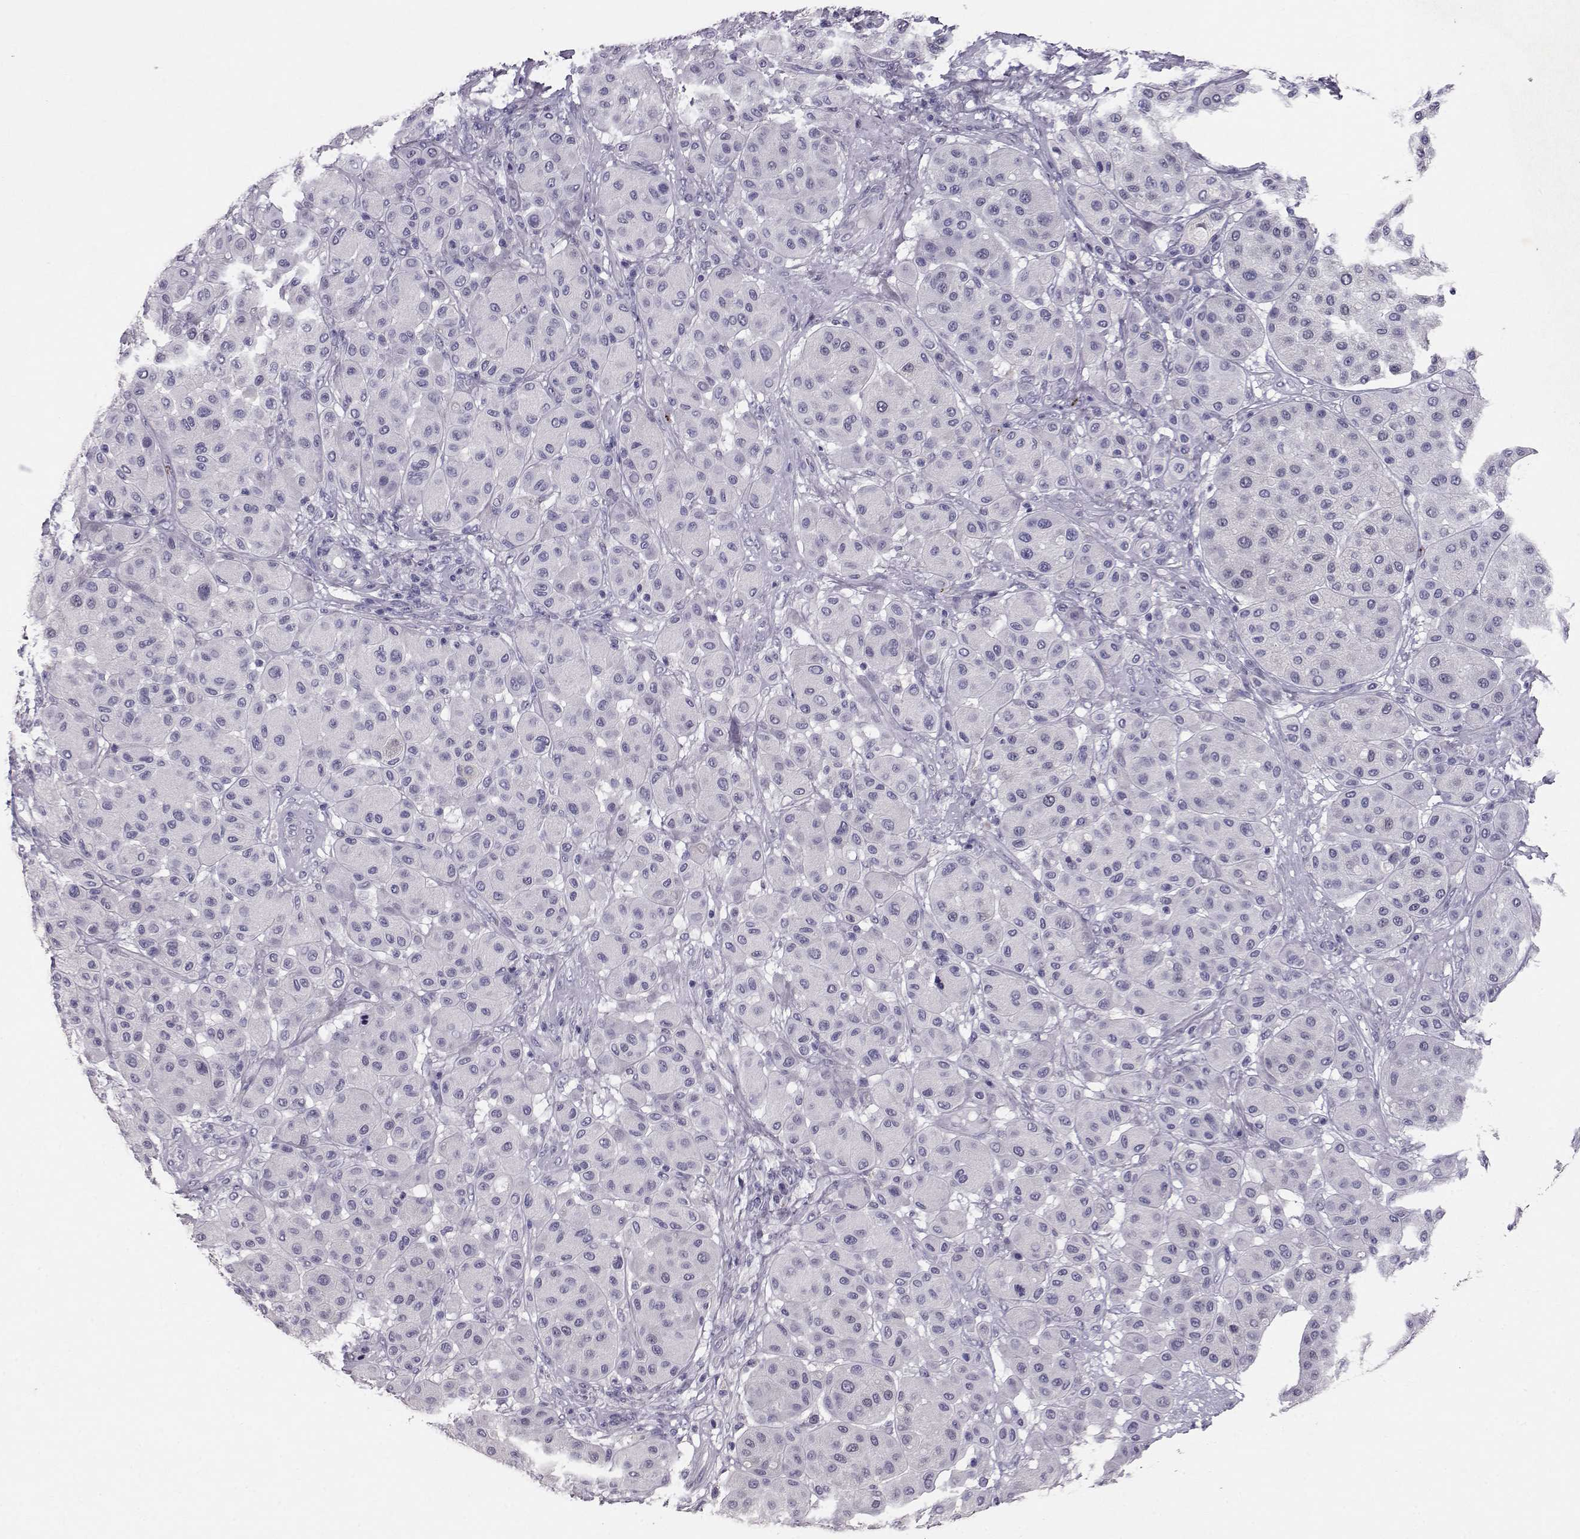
{"staining": {"intensity": "negative", "quantity": "none", "location": "none"}, "tissue": "melanoma", "cell_type": "Tumor cells", "image_type": "cancer", "snomed": [{"axis": "morphology", "description": "Malignant melanoma, Metastatic site"}, {"axis": "topography", "description": "Smooth muscle"}], "caption": "DAB immunohistochemical staining of human malignant melanoma (metastatic site) reveals no significant expression in tumor cells. Brightfield microscopy of immunohistochemistry (IHC) stained with DAB (brown) and hematoxylin (blue), captured at high magnification.", "gene": "RD3", "patient": {"sex": "male", "age": 41}}